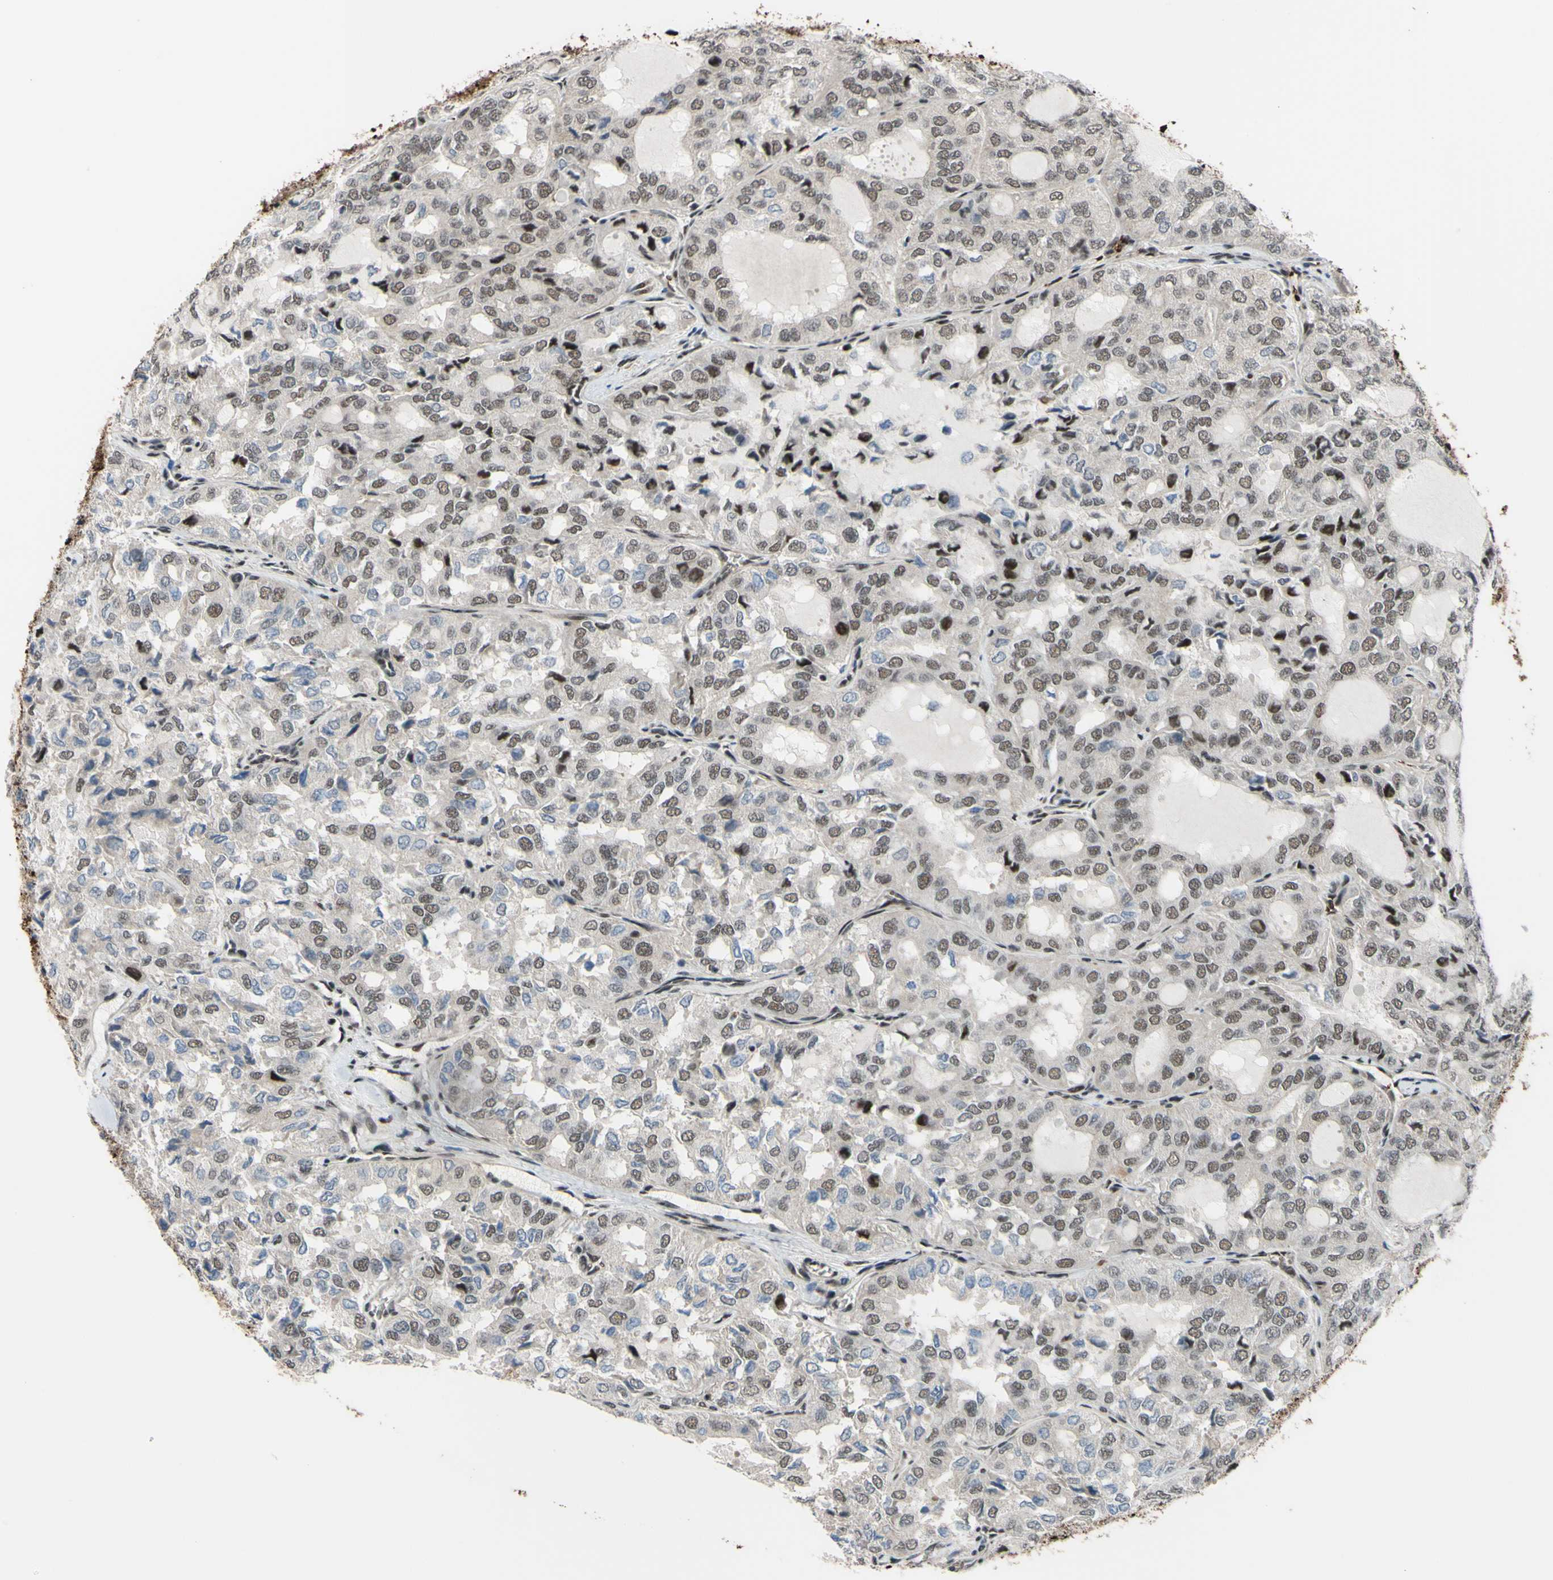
{"staining": {"intensity": "weak", "quantity": "25%-75%", "location": "nuclear"}, "tissue": "thyroid cancer", "cell_type": "Tumor cells", "image_type": "cancer", "snomed": [{"axis": "morphology", "description": "Follicular adenoma carcinoma, NOS"}, {"axis": "topography", "description": "Thyroid gland"}], "caption": "Immunohistochemistry (IHC) of follicular adenoma carcinoma (thyroid) reveals low levels of weak nuclear expression in about 25%-75% of tumor cells.", "gene": "THAP12", "patient": {"sex": "male", "age": 75}}